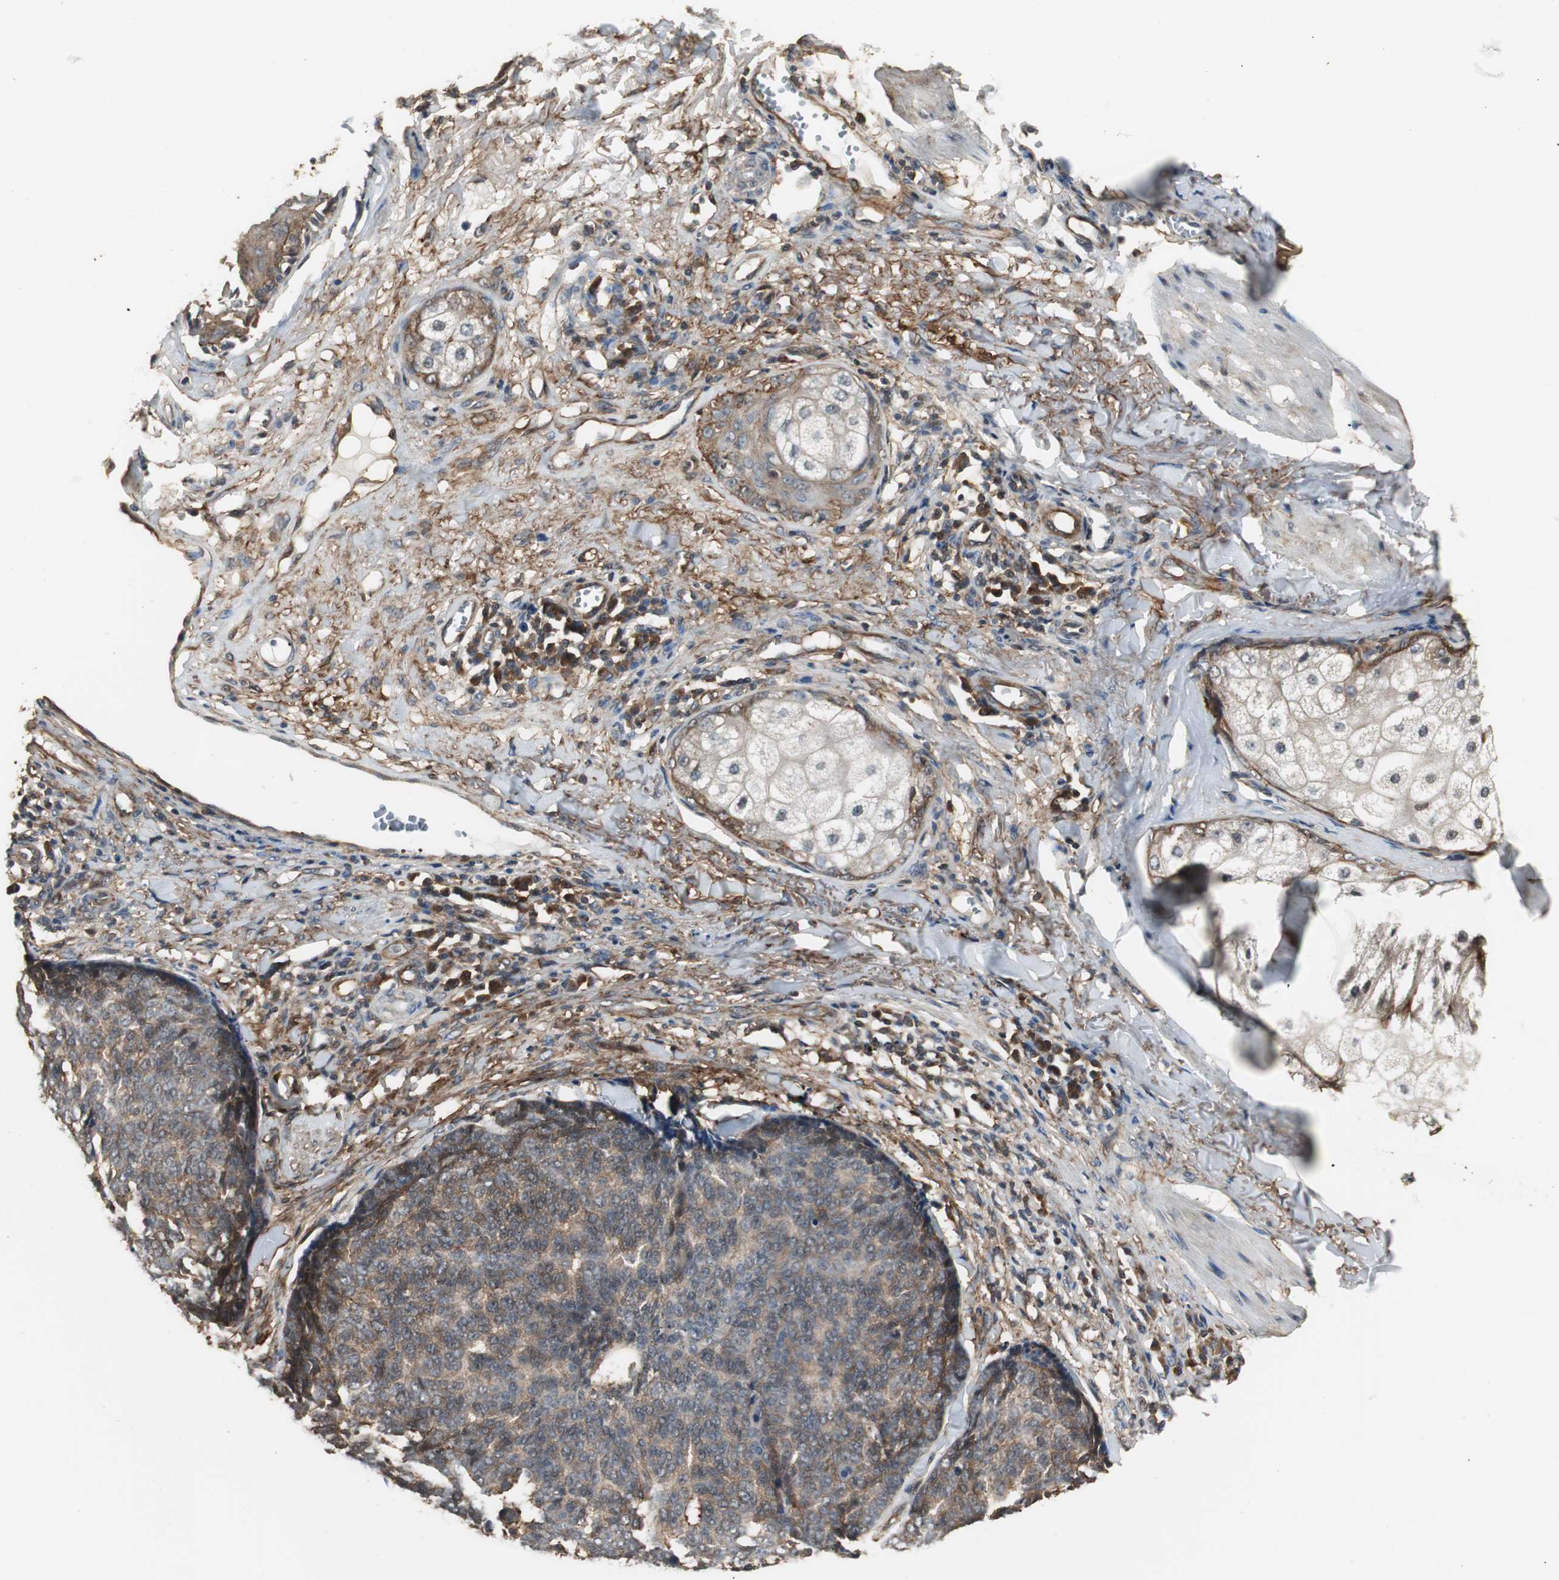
{"staining": {"intensity": "weak", "quantity": ">75%", "location": "cytoplasmic/membranous"}, "tissue": "skin cancer", "cell_type": "Tumor cells", "image_type": "cancer", "snomed": [{"axis": "morphology", "description": "Basal cell carcinoma"}, {"axis": "topography", "description": "Skin"}], "caption": "Immunohistochemistry of human skin cancer (basal cell carcinoma) reveals low levels of weak cytoplasmic/membranous expression in approximately >75% of tumor cells. Immunohistochemistry stains the protein in brown and the nuclei are stained blue.", "gene": "PTPN11", "patient": {"sex": "male", "age": 84}}